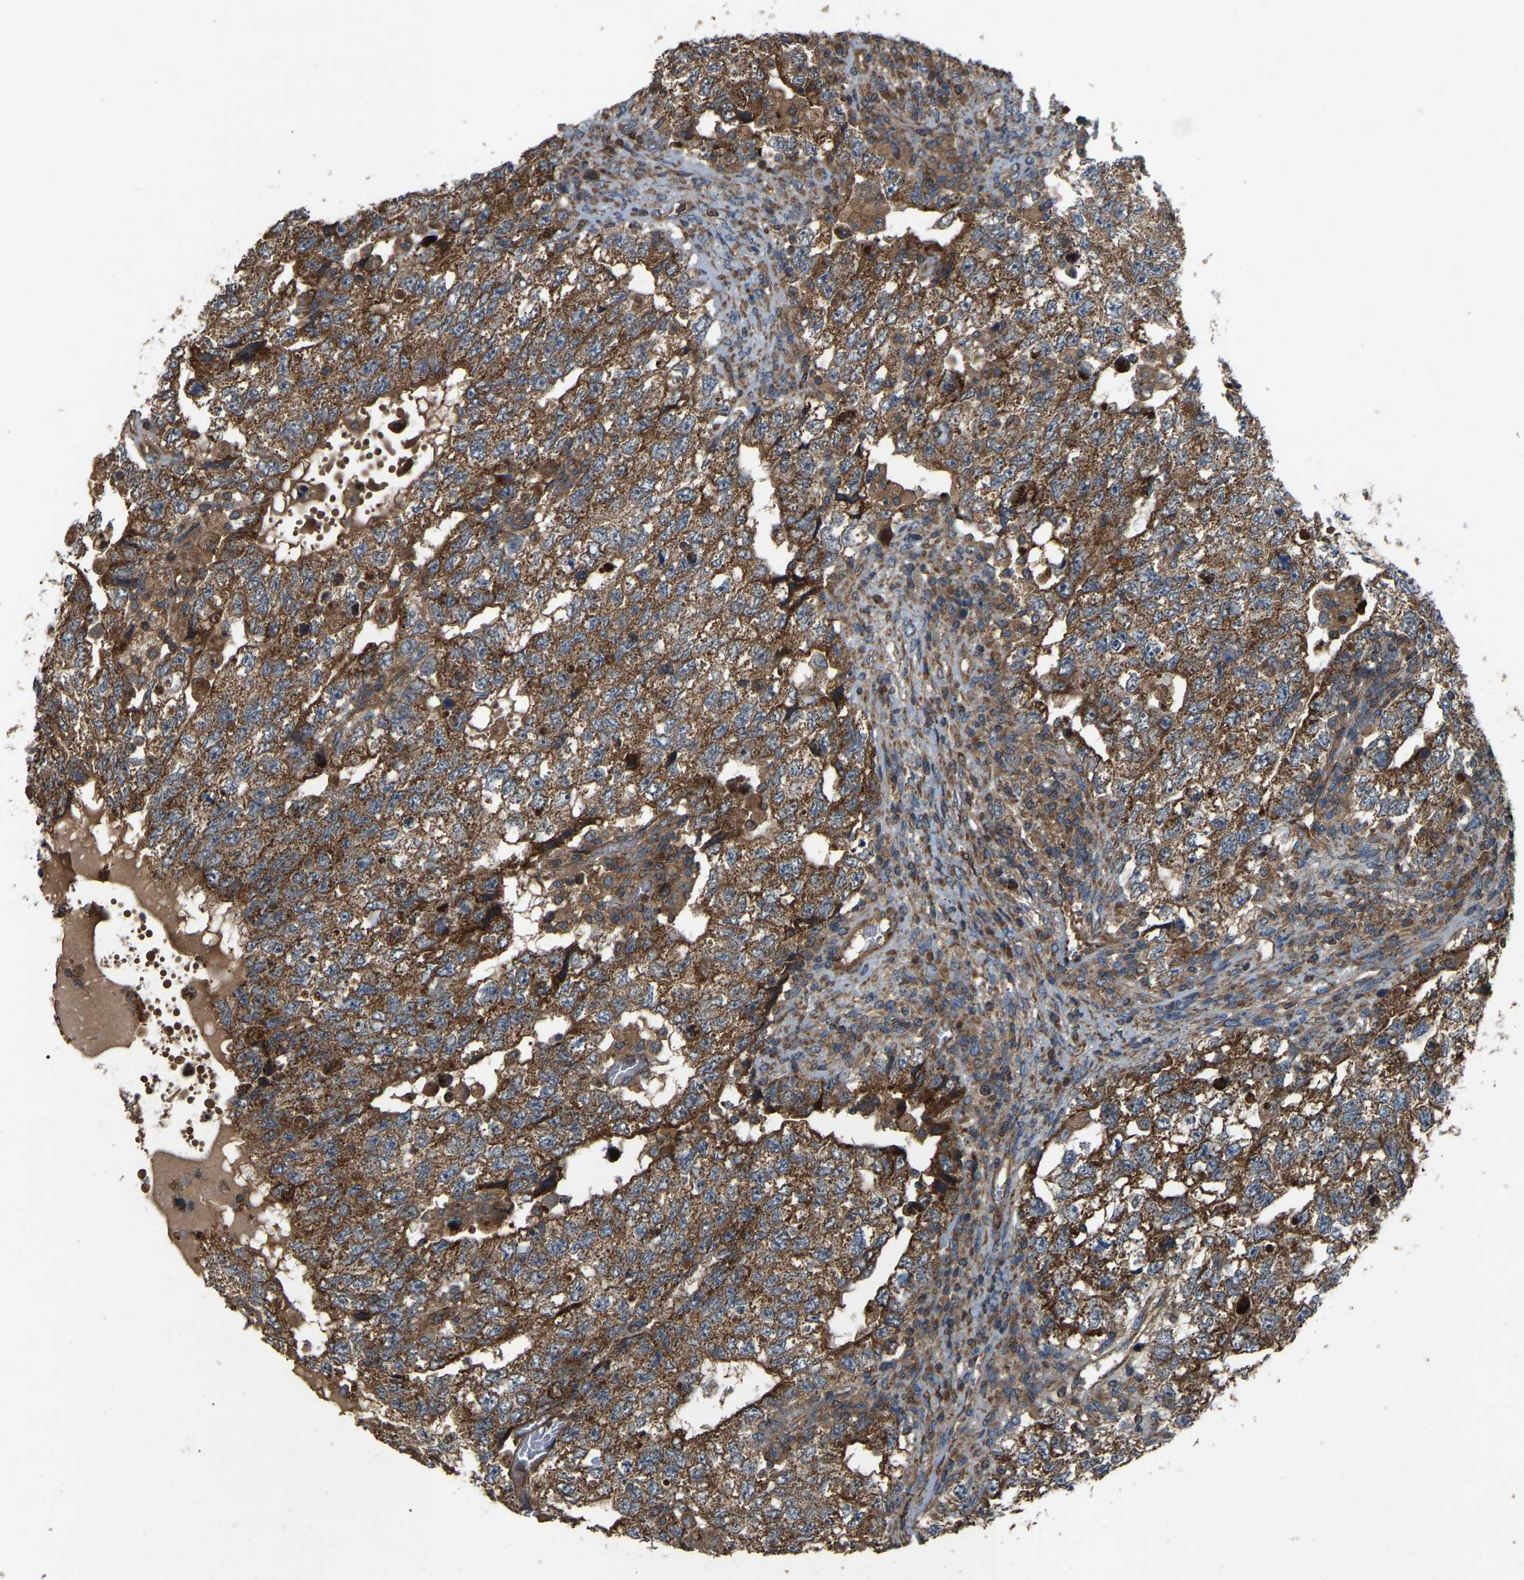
{"staining": {"intensity": "strong", "quantity": ">75%", "location": "cytoplasmic/membranous"}, "tissue": "testis cancer", "cell_type": "Tumor cells", "image_type": "cancer", "snomed": [{"axis": "morphology", "description": "Carcinoma, Embryonal, NOS"}, {"axis": "topography", "description": "Testis"}], "caption": "A high-resolution photomicrograph shows immunohistochemistry (IHC) staining of embryonal carcinoma (testis), which shows strong cytoplasmic/membranous expression in about >75% of tumor cells.", "gene": "SAMD9L", "patient": {"sex": "male", "age": 36}}